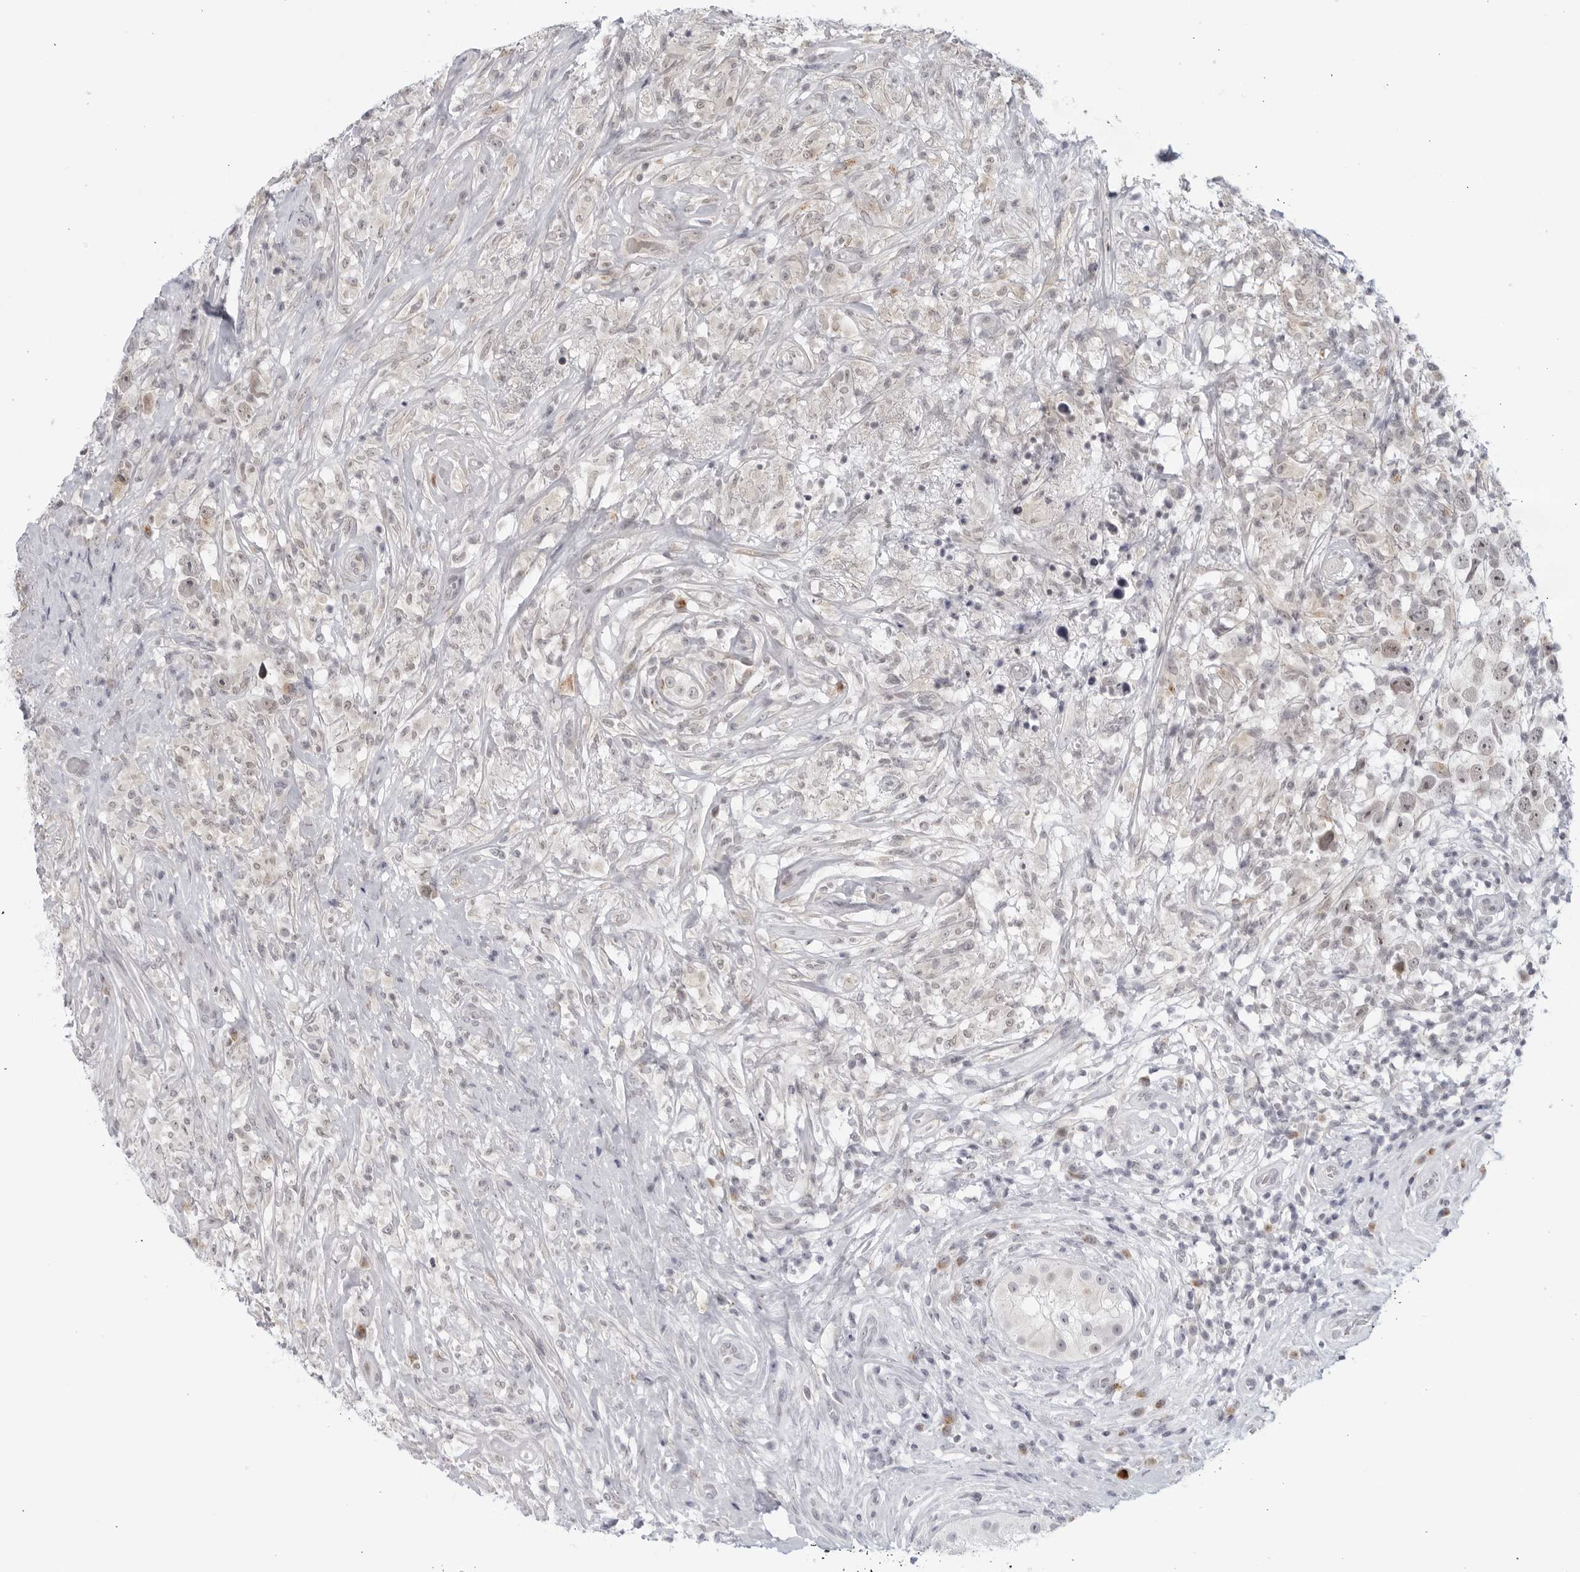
{"staining": {"intensity": "negative", "quantity": "none", "location": "none"}, "tissue": "testis cancer", "cell_type": "Tumor cells", "image_type": "cancer", "snomed": [{"axis": "morphology", "description": "Seminoma, NOS"}, {"axis": "topography", "description": "Testis"}], "caption": "Seminoma (testis) stained for a protein using immunohistochemistry exhibits no positivity tumor cells.", "gene": "WDTC1", "patient": {"sex": "male", "age": 49}}